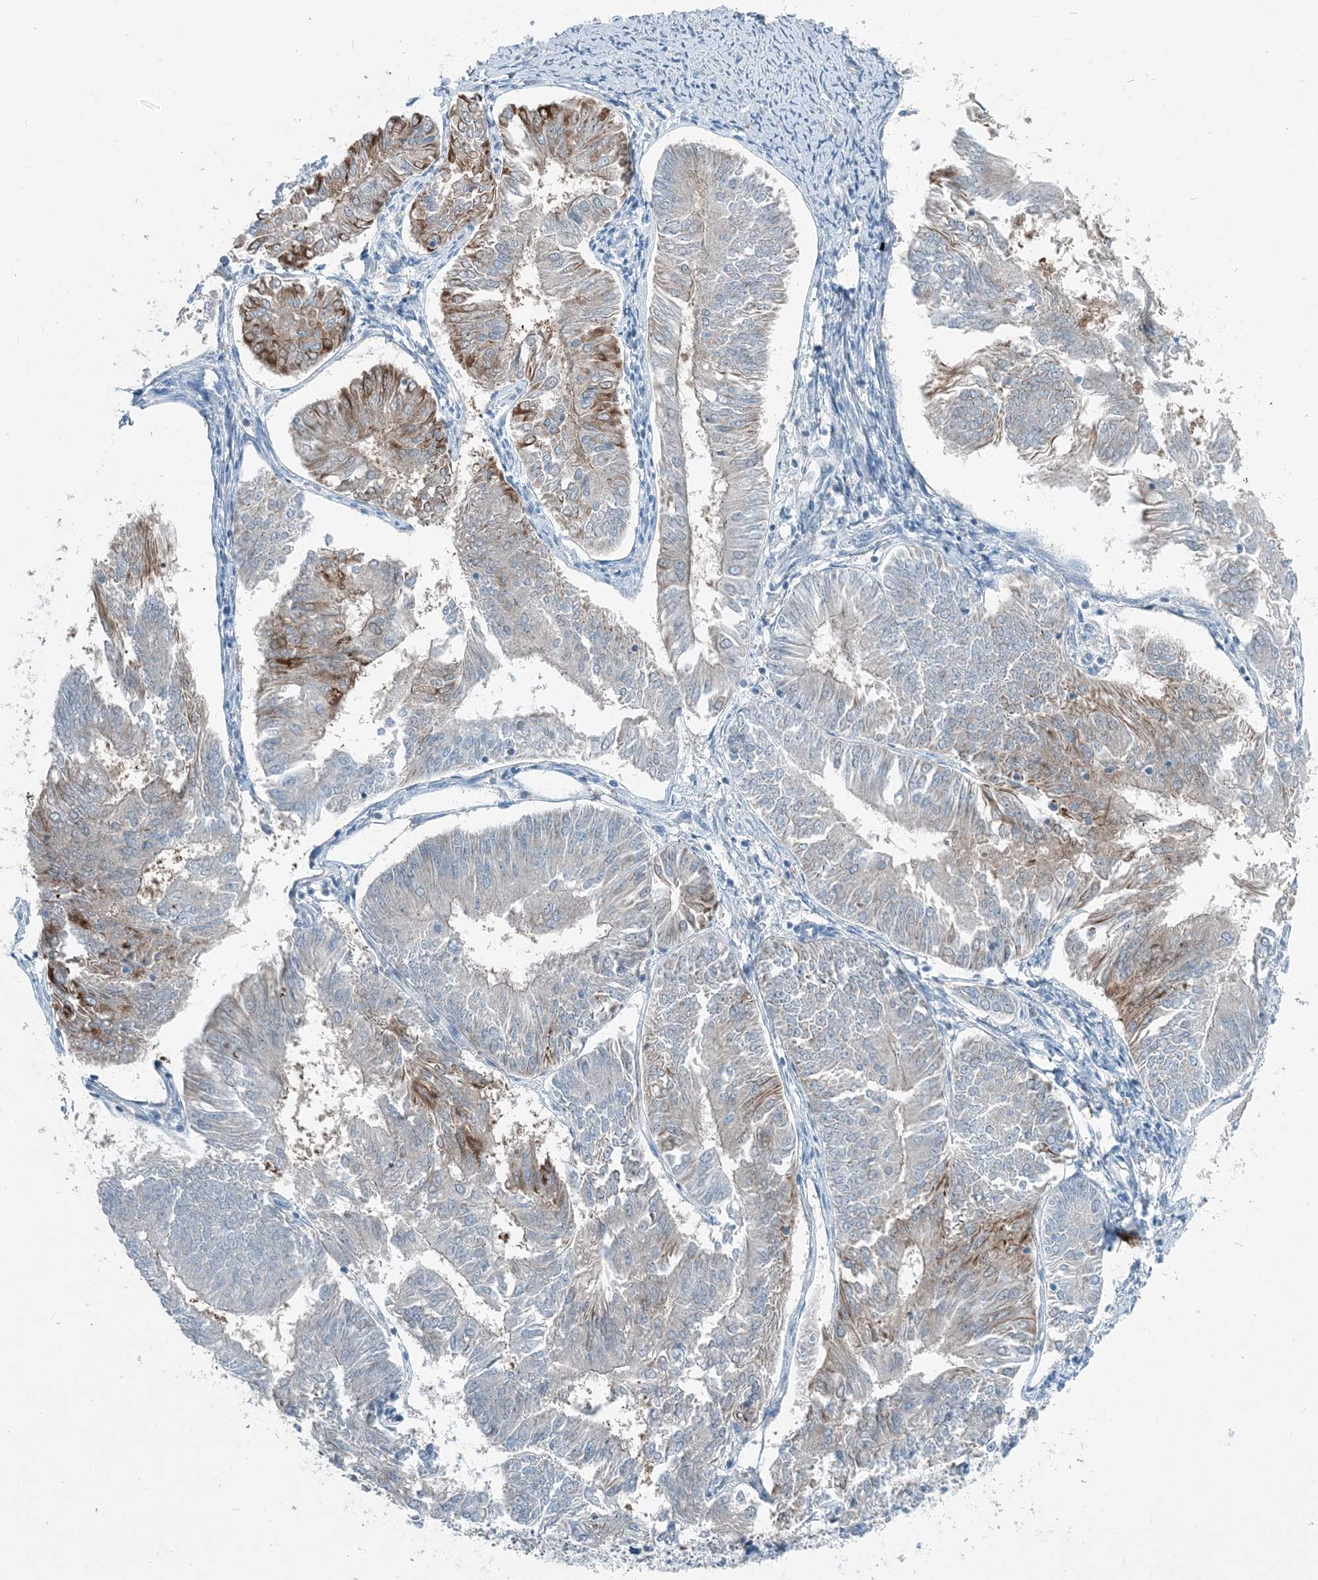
{"staining": {"intensity": "strong", "quantity": "<25%", "location": "cytoplasmic/membranous"}, "tissue": "endometrial cancer", "cell_type": "Tumor cells", "image_type": "cancer", "snomed": [{"axis": "morphology", "description": "Adenocarcinoma, NOS"}, {"axis": "topography", "description": "Endometrium"}], "caption": "A brown stain highlights strong cytoplasmic/membranous expression of a protein in endometrial cancer tumor cells.", "gene": "ARMH1", "patient": {"sex": "female", "age": 58}}